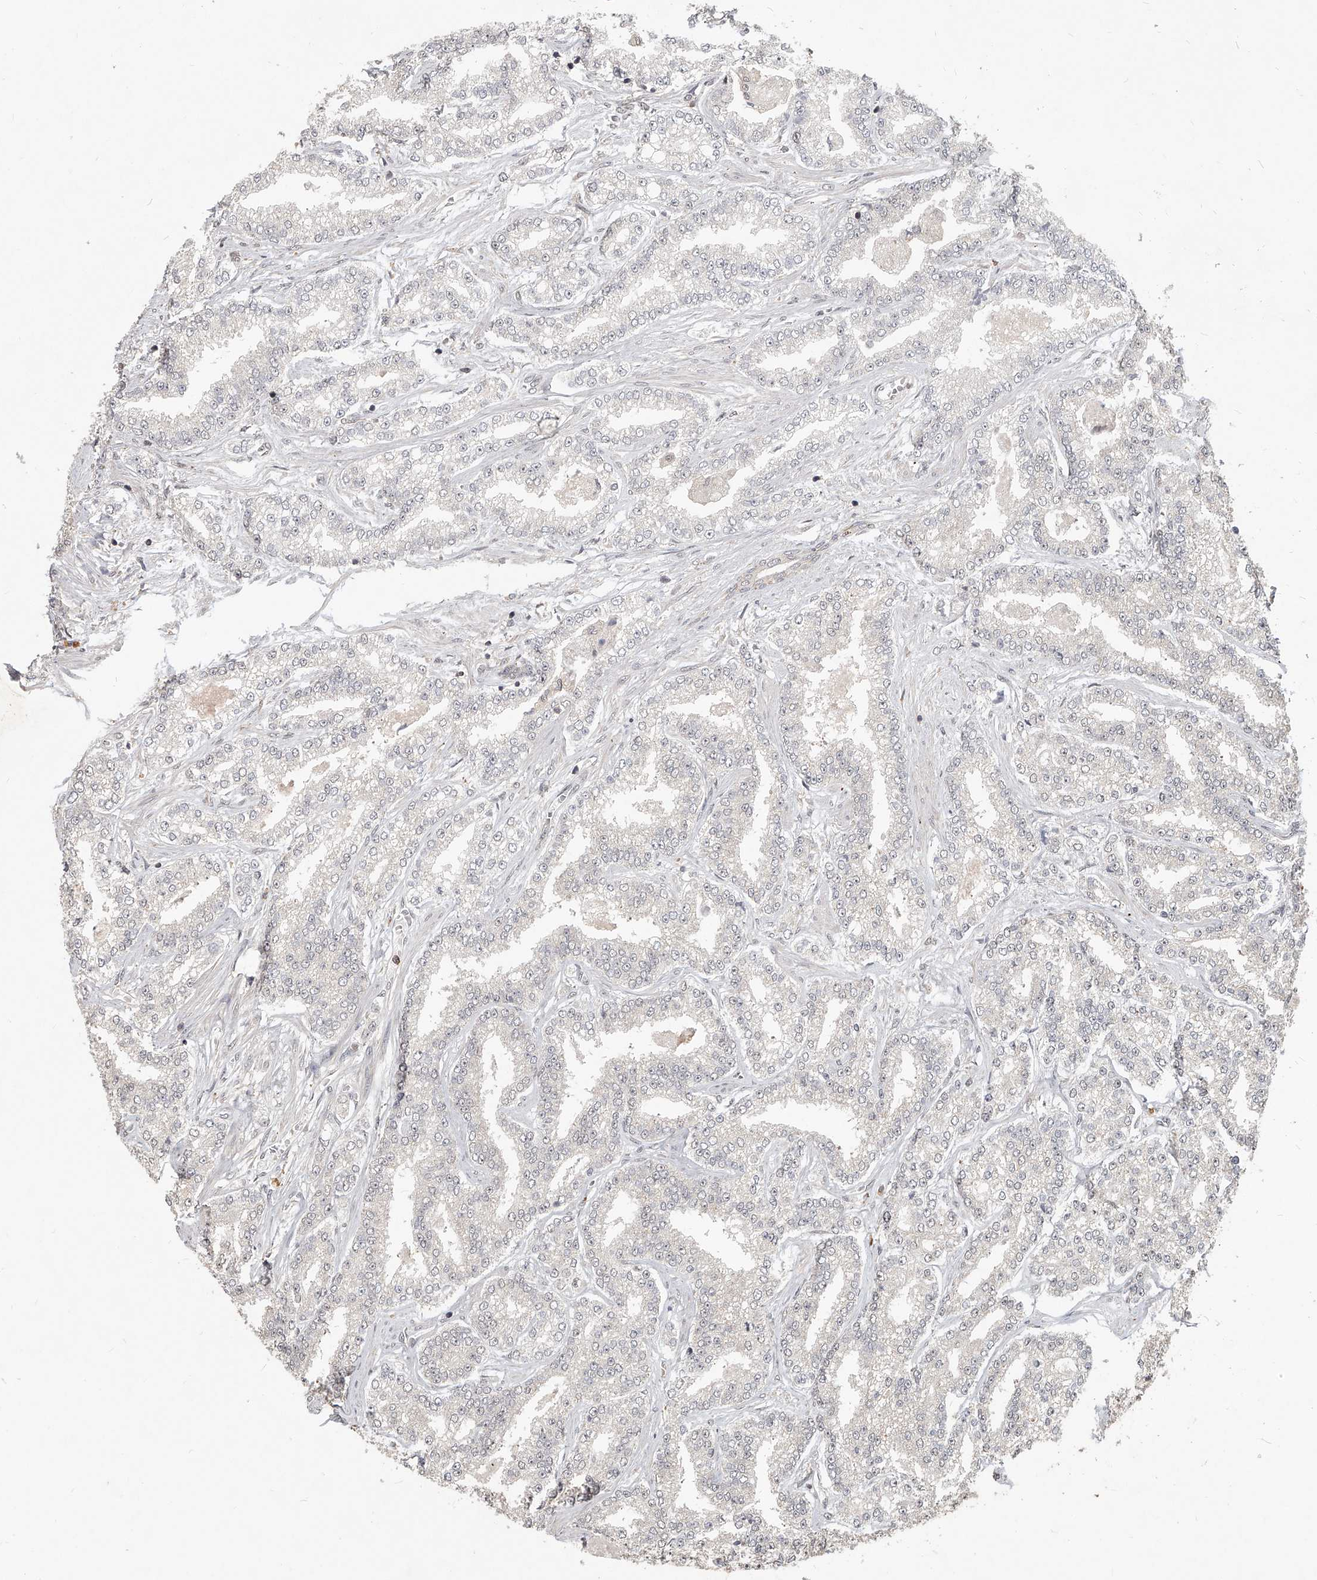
{"staining": {"intensity": "negative", "quantity": "none", "location": "none"}, "tissue": "prostate cancer", "cell_type": "Tumor cells", "image_type": "cancer", "snomed": [{"axis": "morphology", "description": "Normal tissue, NOS"}, {"axis": "morphology", "description": "Adenocarcinoma, High grade"}, {"axis": "topography", "description": "Prostate"}], "caption": "Immunohistochemistry (IHC) micrograph of human prostate cancer stained for a protein (brown), which shows no positivity in tumor cells. The staining is performed using DAB (3,3'-diaminobenzidine) brown chromogen with nuclei counter-stained in using hematoxylin.", "gene": "SLC37A1", "patient": {"sex": "male", "age": 83}}